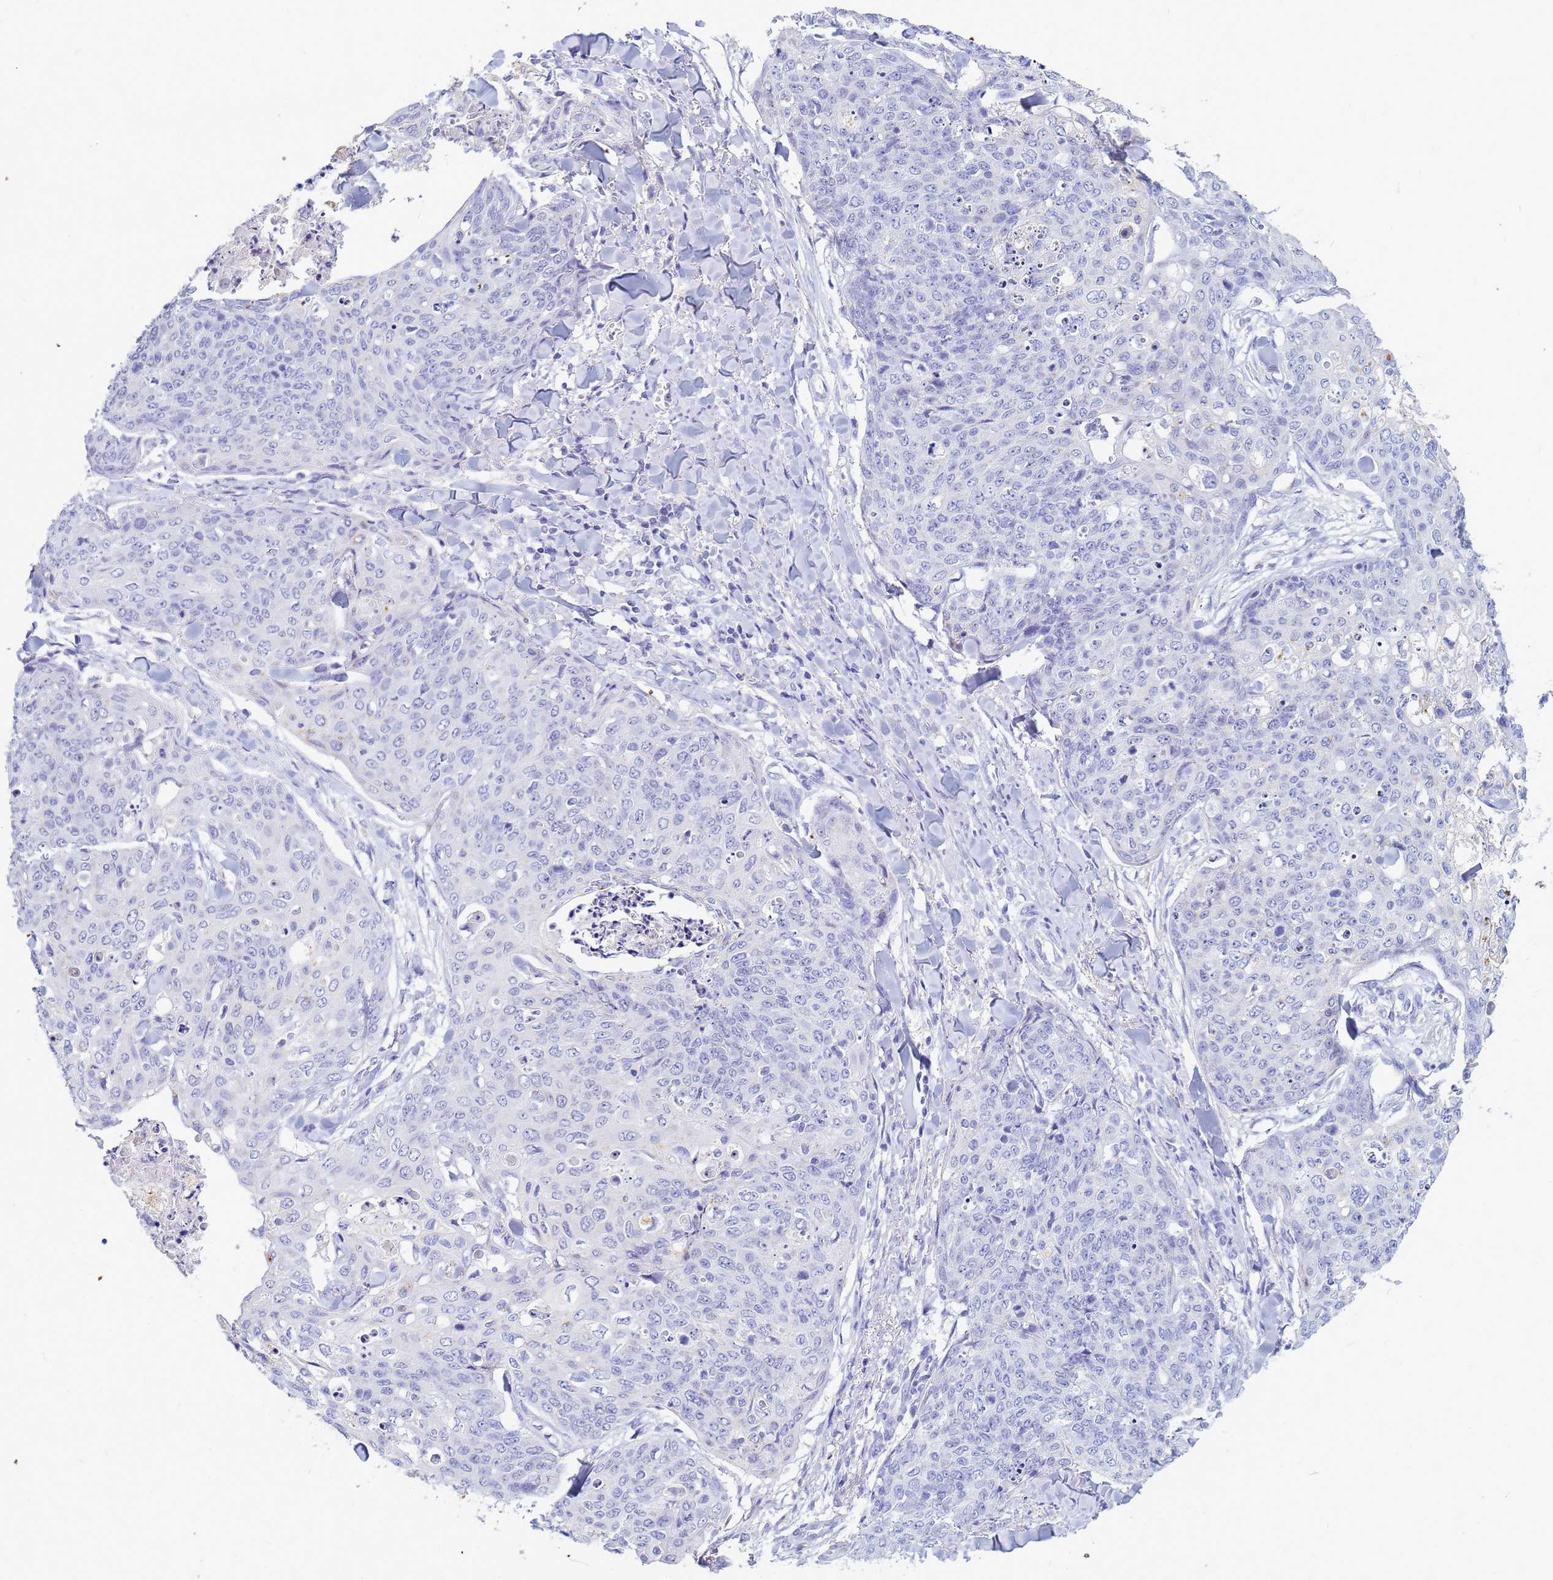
{"staining": {"intensity": "negative", "quantity": "none", "location": "none"}, "tissue": "skin cancer", "cell_type": "Tumor cells", "image_type": "cancer", "snomed": [{"axis": "morphology", "description": "Squamous cell carcinoma, NOS"}, {"axis": "topography", "description": "Skin"}, {"axis": "topography", "description": "Vulva"}], "caption": "DAB immunohistochemical staining of skin cancer shows no significant staining in tumor cells.", "gene": "B3GNT8", "patient": {"sex": "female", "age": 85}}